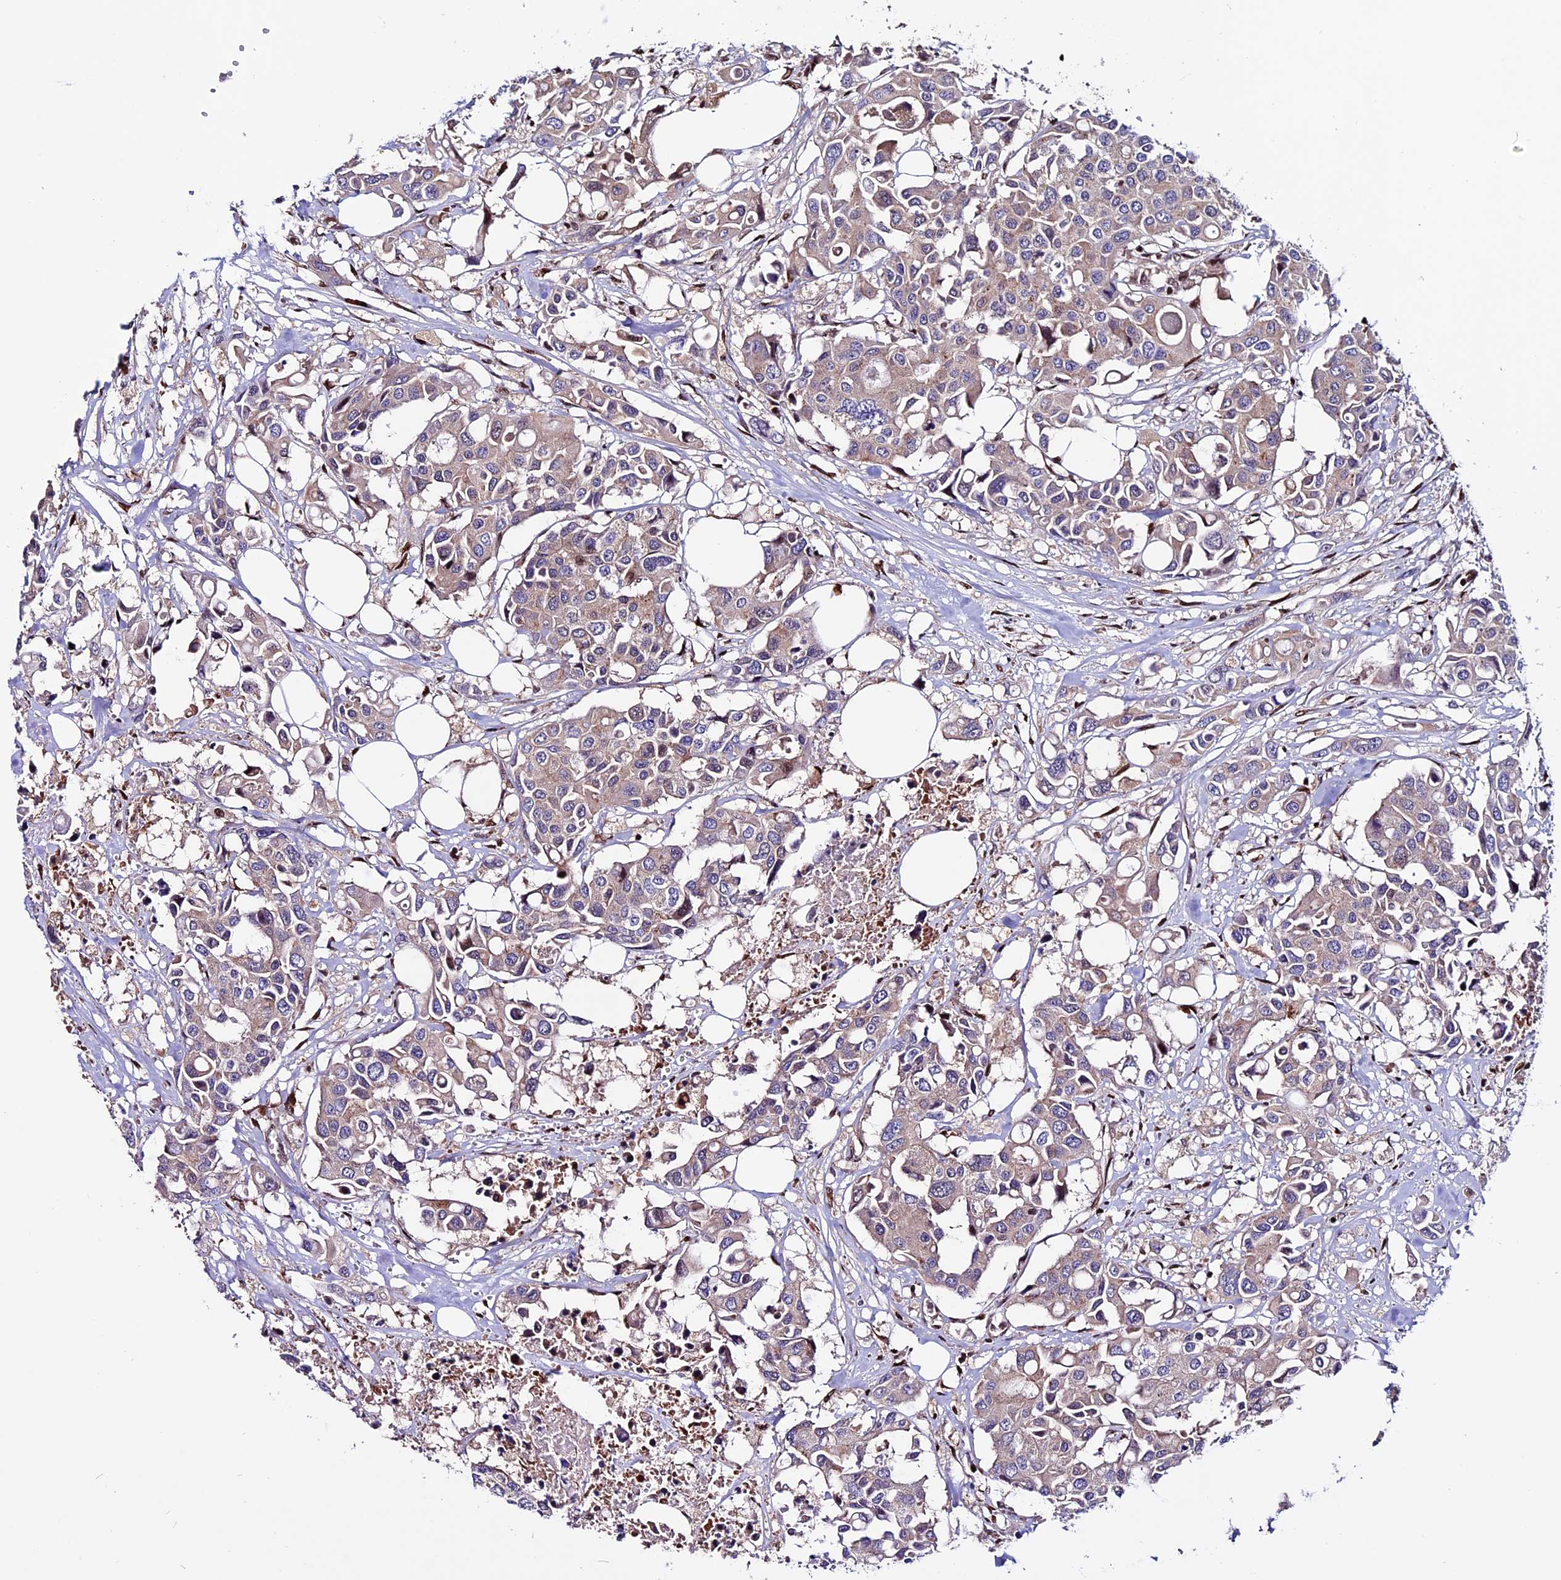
{"staining": {"intensity": "negative", "quantity": "none", "location": "none"}, "tissue": "colorectal cancer", "cell_type": "Tumor cells", "image_type": "cancer", "snomed": [{"axis": "morphology", "description": "Adenocarcinoma, NOS"}, {"axis": "topography", "description": "Colon"}], "caption": "There is no significant expression in tumor cells of colorectal adenocarcinoma.", "gene": "RINL", "patient": {"sex": "male", "age": 77}}